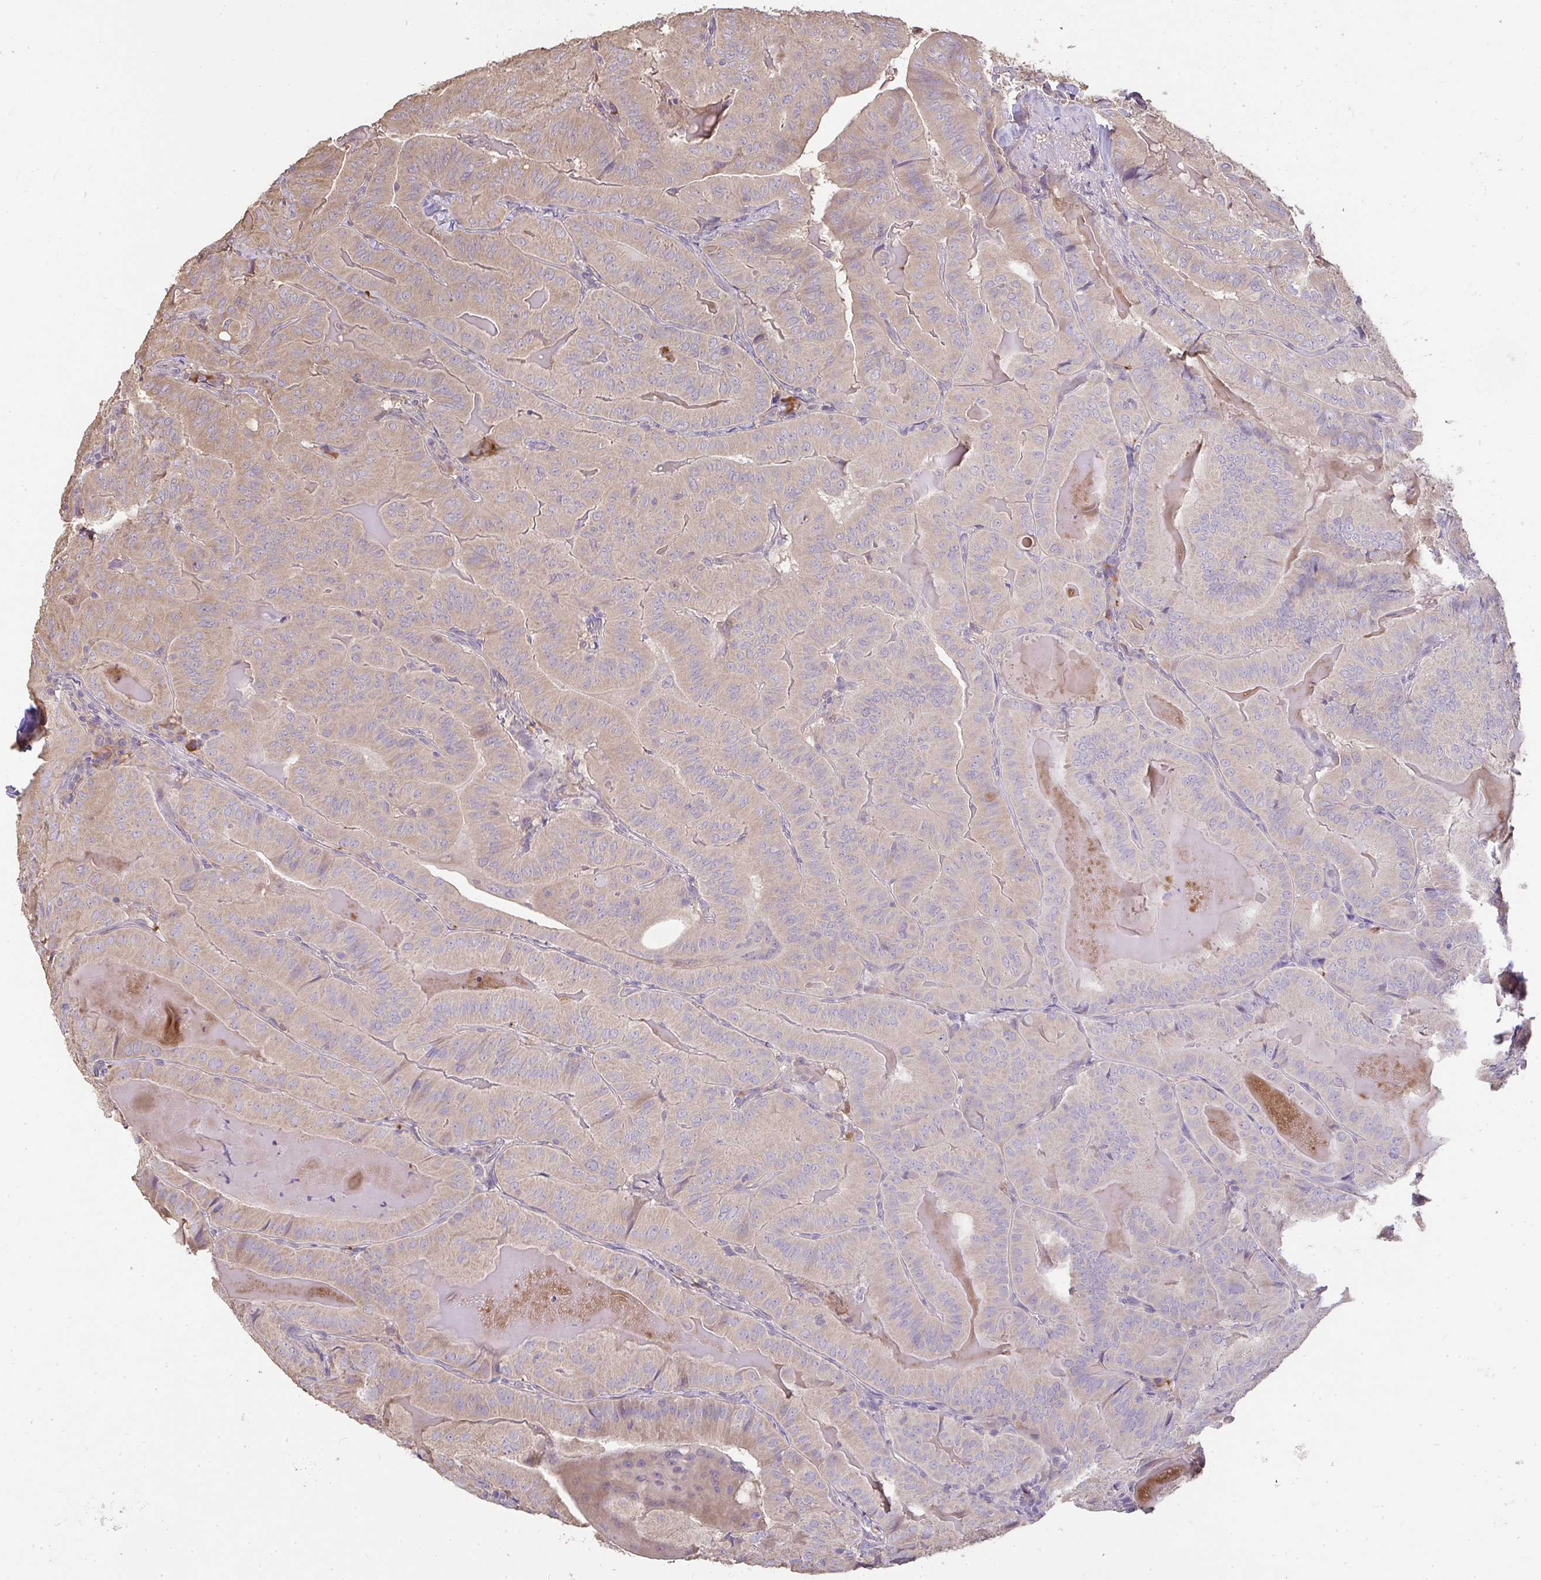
{"staining": {"intensity": "weak", "quantity": ">75%", "location": "cytoplasmic/membranous"}, "tissue": "thyroid cancer", "cell_type": "Tumor cells", "image_type": "cancer", "snomed": [{"axis": "morphology", "description": "Papillary adenocarcinoma, NOS"}, {"axis": "topography", "description": "Thyroid gland"}], "caption": "Immunohistochemical staining of papillary adenocarcinoma (thyroid) shows low levels of weak cytoplasmic/membranous positivity in about >75% of tumor cells.", "gene": "BRINP3", "patient": {"sex": "female", "age": 68}}